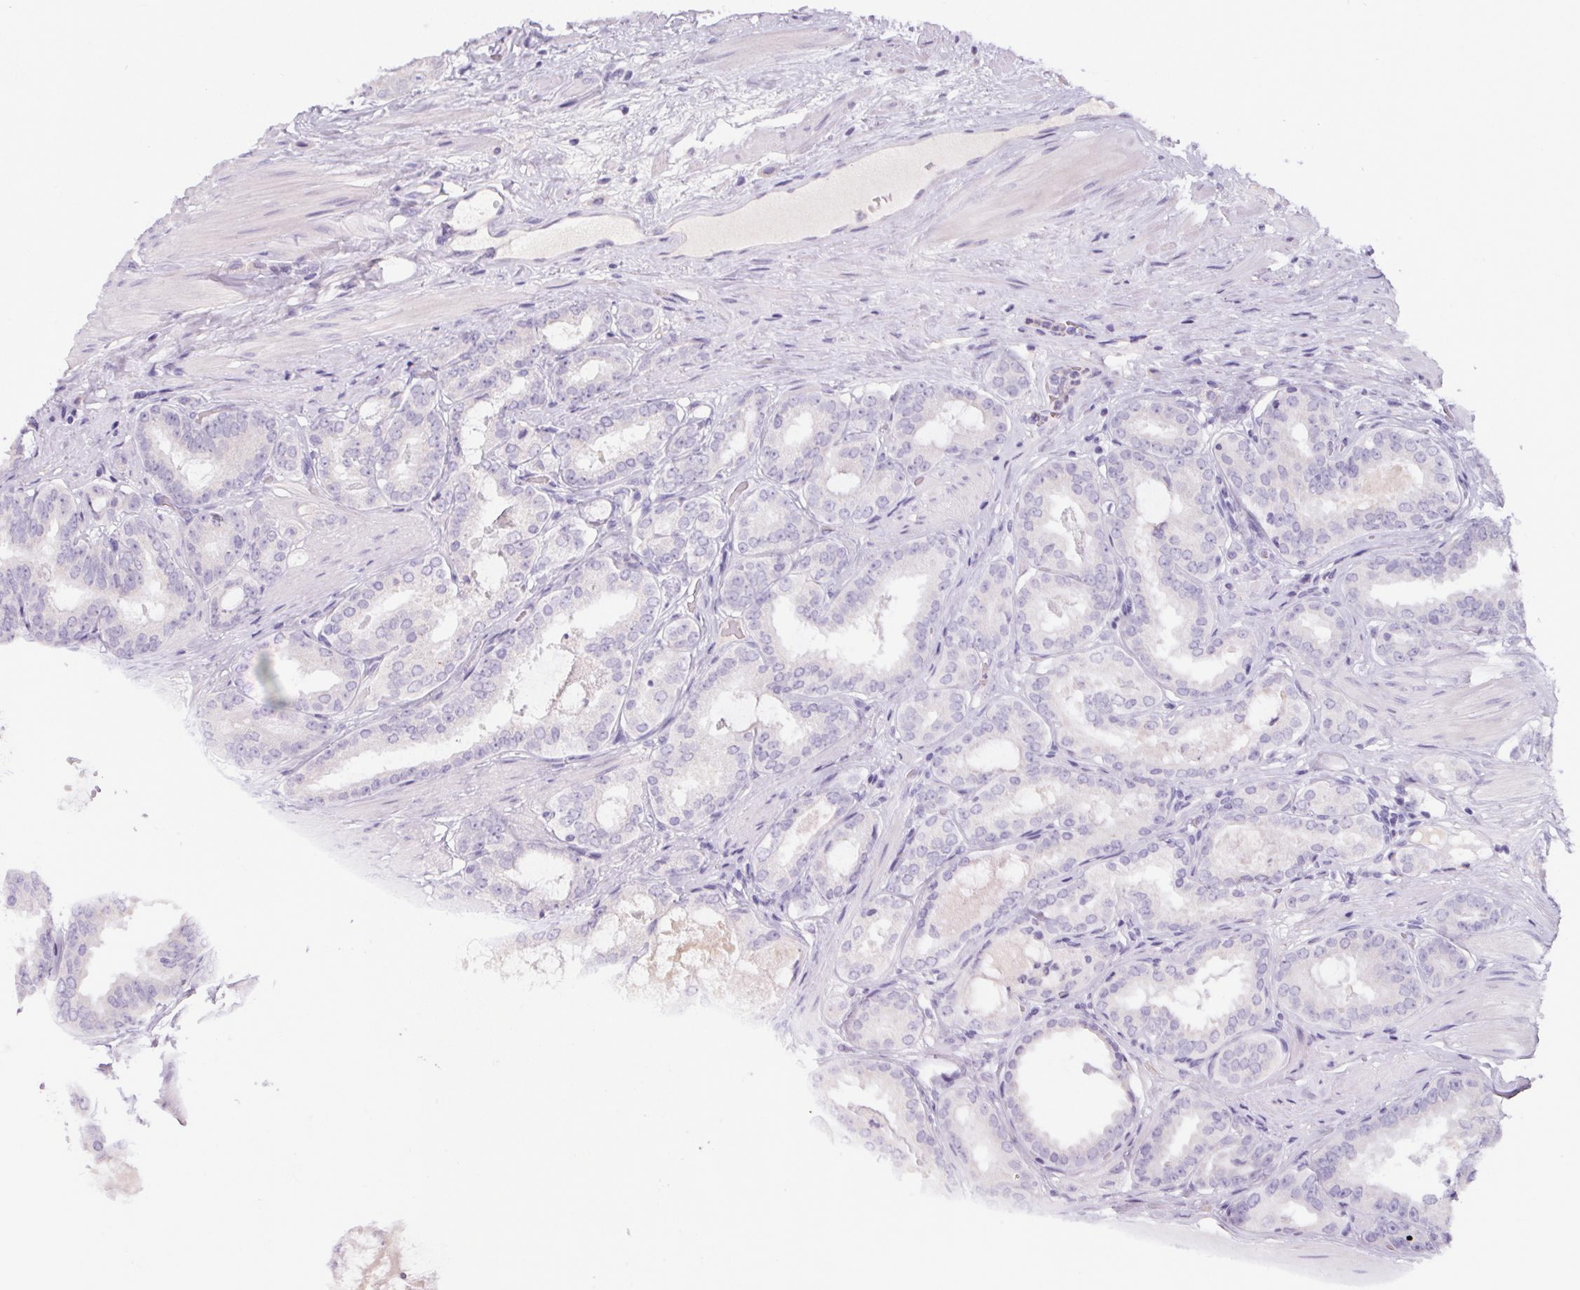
{"staining": {"intensity": "negative", "quantity": "none", "location": "none"}, "tissue": "prostate cancer", "cell_type": "Tumor cells", "image_type": "cancer", "snomed": [{"axis": "morphology", "description": "Adenocarcinoma, High grade"}, {"axis": "topography", "description": "Prostate"}], "caption": "Immunohistochemistry image of human prostate high-grade adenocarcinoma stained for a protein (brown), which shows no staining in tumor cells.", "gene": "RPTN", "patient": {"sex": "male", "age": 63}}